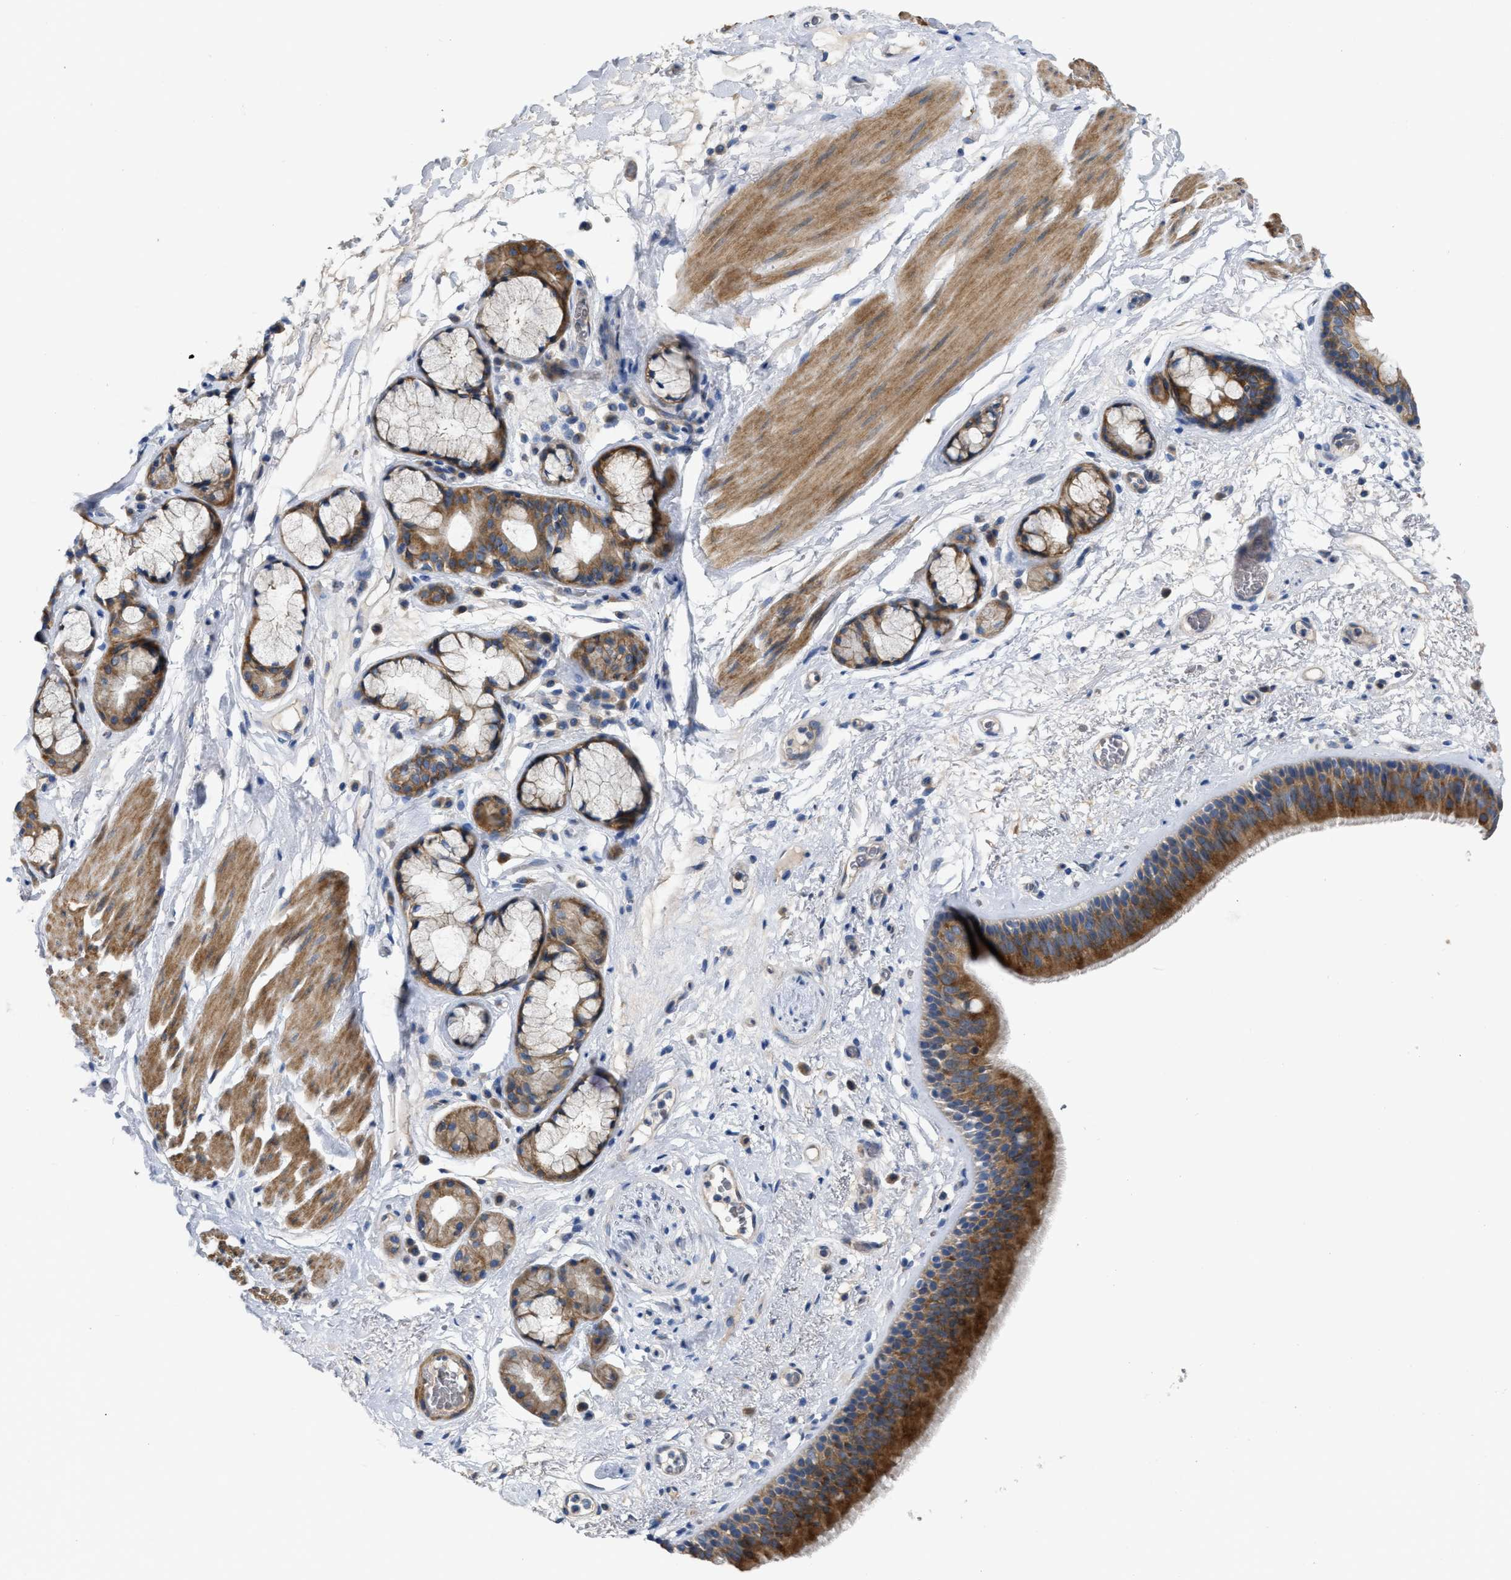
{"staining": {"intensity": "strong", "quantity": ">75%", "location": "cytoplasmic/membranous"}, "tissue": "bronchus", "cell_type": "Respiratory epithelial cells", "image_type": "normal", "snomed": [{"axis": "morphology", "description": "Normal tissue, NOS"}, {"axis": "topography", "description": "Cartilage tissue"}], "caption": "A histopathology image of bronchus stained for a protein exhibits strong cytoplasmic/membranous brown staining in respiratory epithelial cells. (brown staining indicates protein expression, while blue staining denotes nuclei).", "gene": "DHX58", "patient": {"sex": "female", "age": 63}}